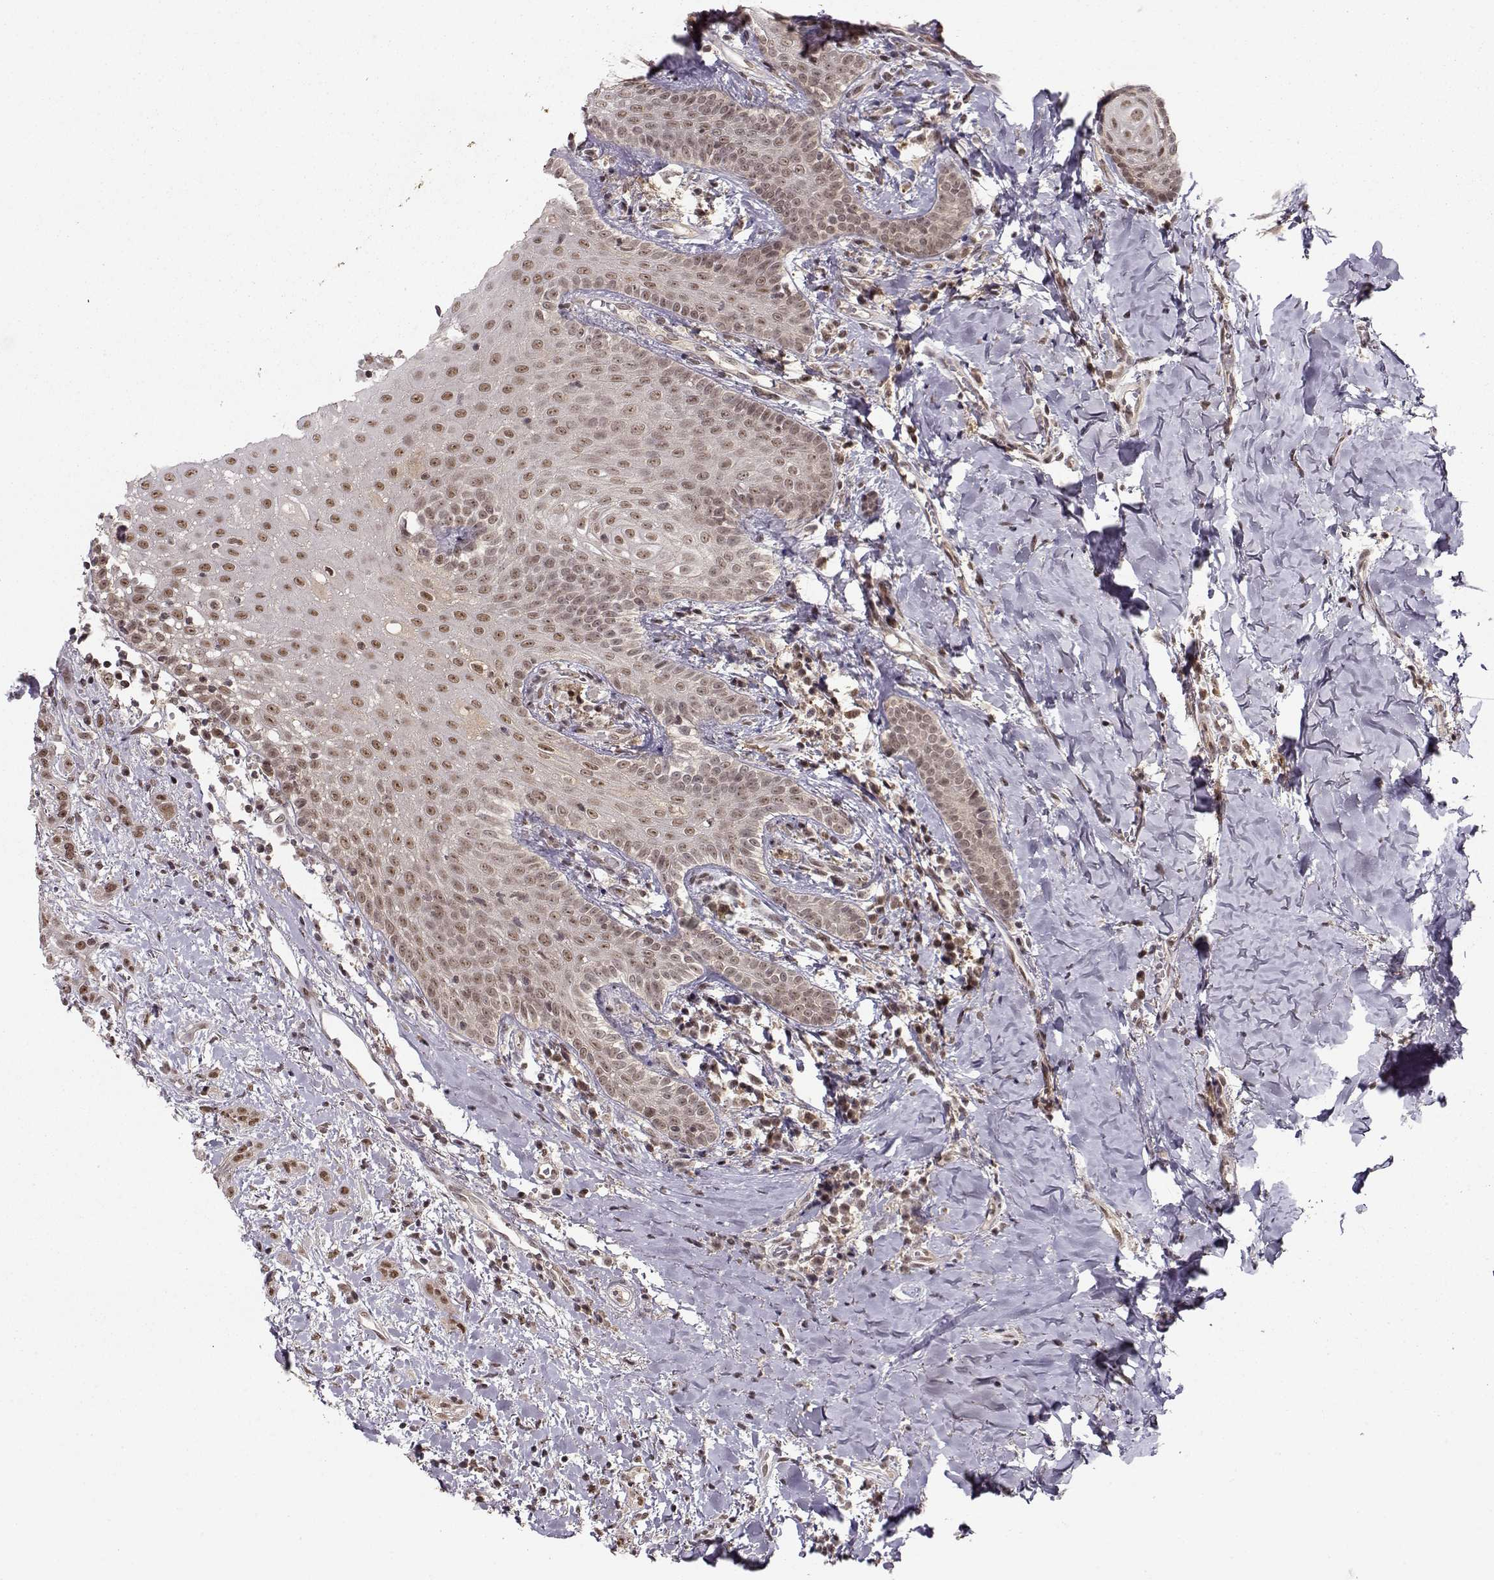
{"staining": {"intensity": "moderate", "quantity": ">75%", "location": "nuclear"}, "tissue": "head and neck cancer", "cell_type": "Tumor cells", "image_type": "cancer", "snomed": [{"axis": "morphology", "description": "Normal tissue, NOS"}, {"axis": "morphology", "description": "Squamous cell carcinoma, NOS"}, {"axis": "topography", "description": "Oral tissue"}, {"axis": "topography", "description": "Salivary gland"}, {"axis": "topography", "description": "Head-Neck"}], "caption": "IHC staining of squamous cell carcinoma (head and neck), which exhibits medium levels of moderate nuclear expression in approximately >75% of tumor cells indicating moderate nuclear protein expression. The staining was performed using DAB (brown) for protein detection and nuclei were counterstained in hematoxylin (blue).", "gene": "CSNK2A1", "patient": {"sex": "female", "age": 62}}